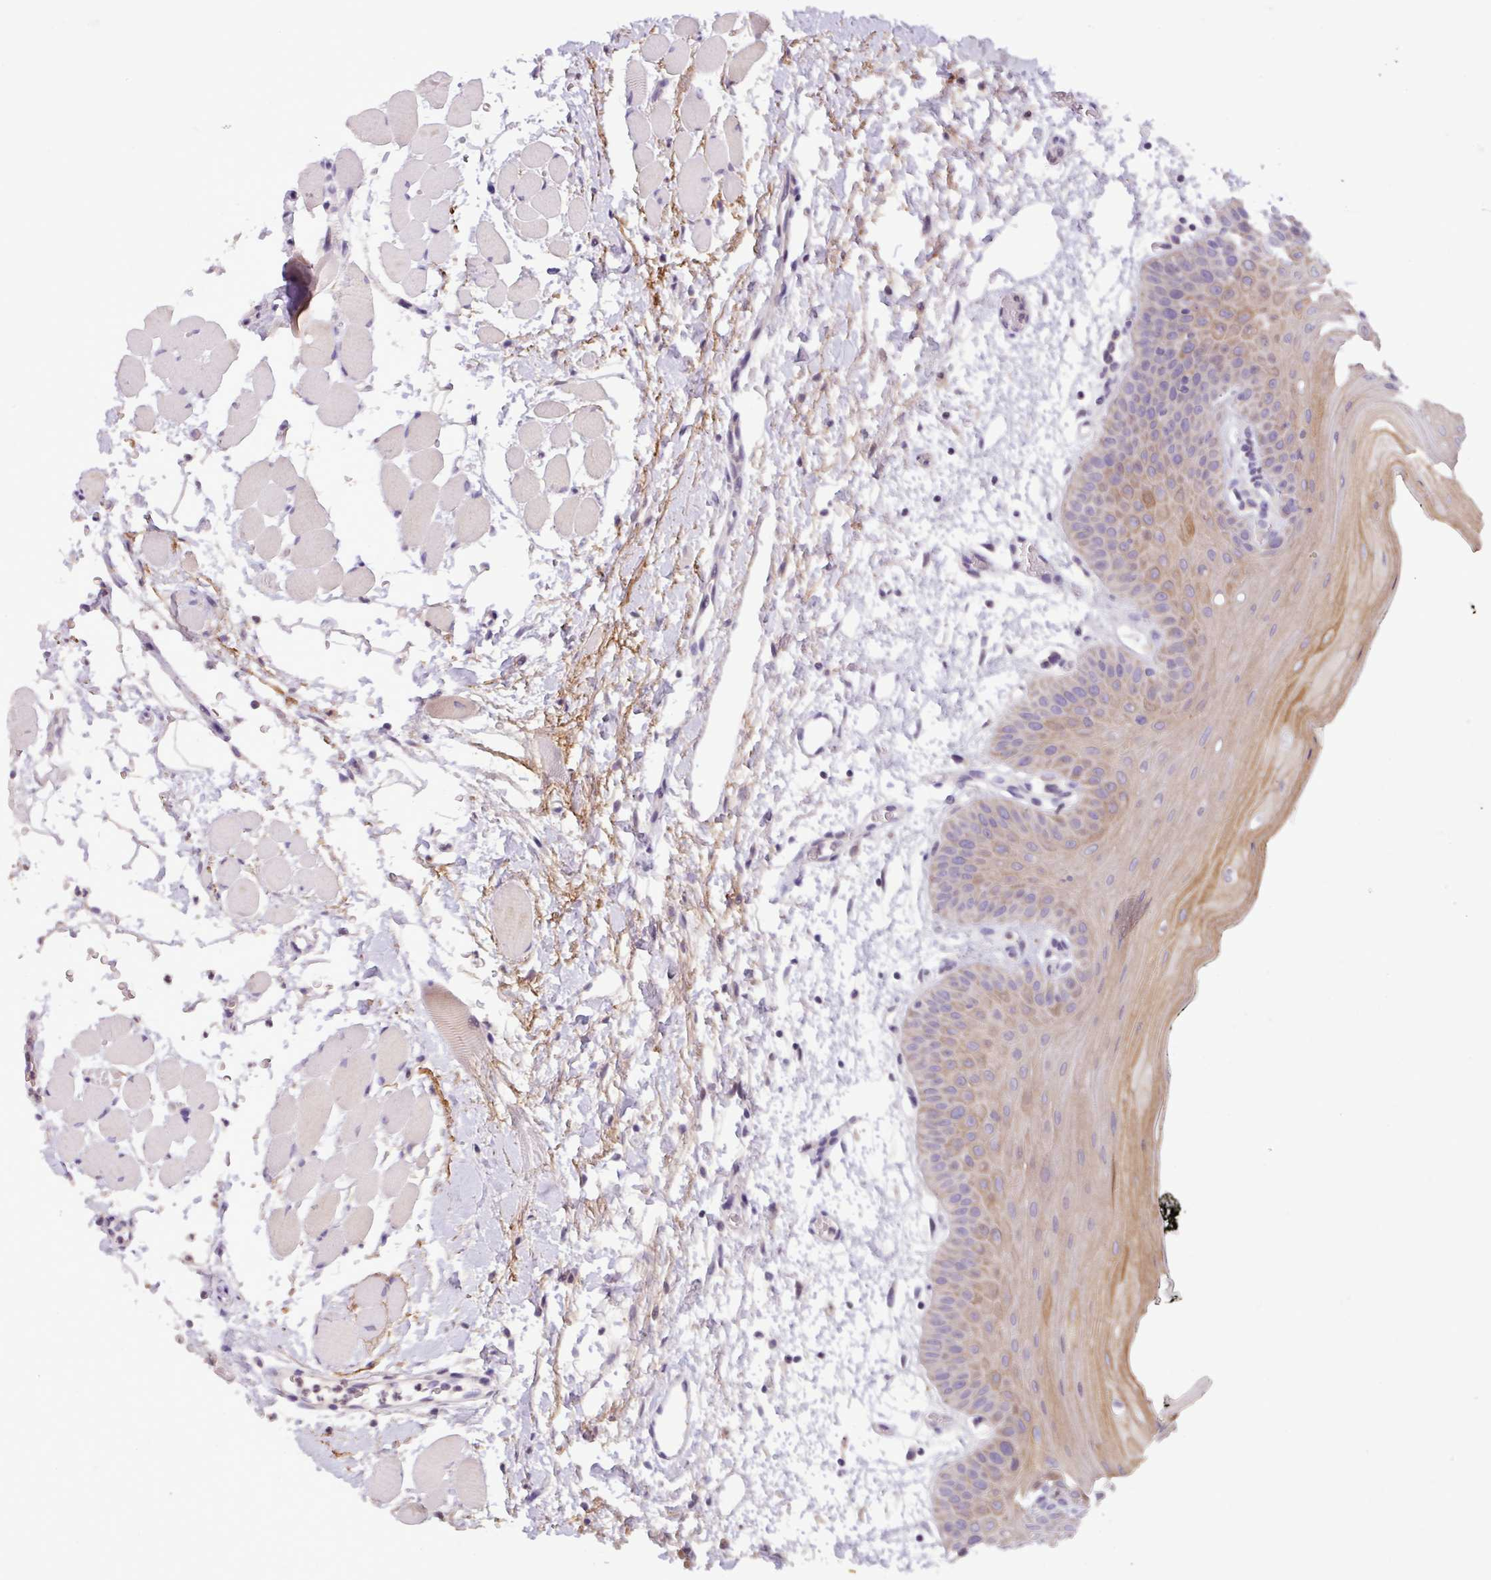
{"staining": {"intensity": "moderate", "quantity": "25%-75%", "location": "cytoplasmic/membranous"}, "tissue": "oral mucosa", "cell_type": "Squamous epithelial cells", "image_type": "normal", "snomed": [{"axis": "morphology", "description": "Normal tissue, NOS"}, {"axis": "topography", "description": "Oral tissue"}, {"axis": "topography", "description": "Tounge, NOS"}], "caption": "A histopathology image showing moderate cytoplasmic/membranous expression in about 25%-75% of squamous epithelial cells in unremarkable oral mucosa, as visualized by brown immunohistochemical staining.", "gene": "PNLDC1", "patient": {"sex": "female", "age": 59}}